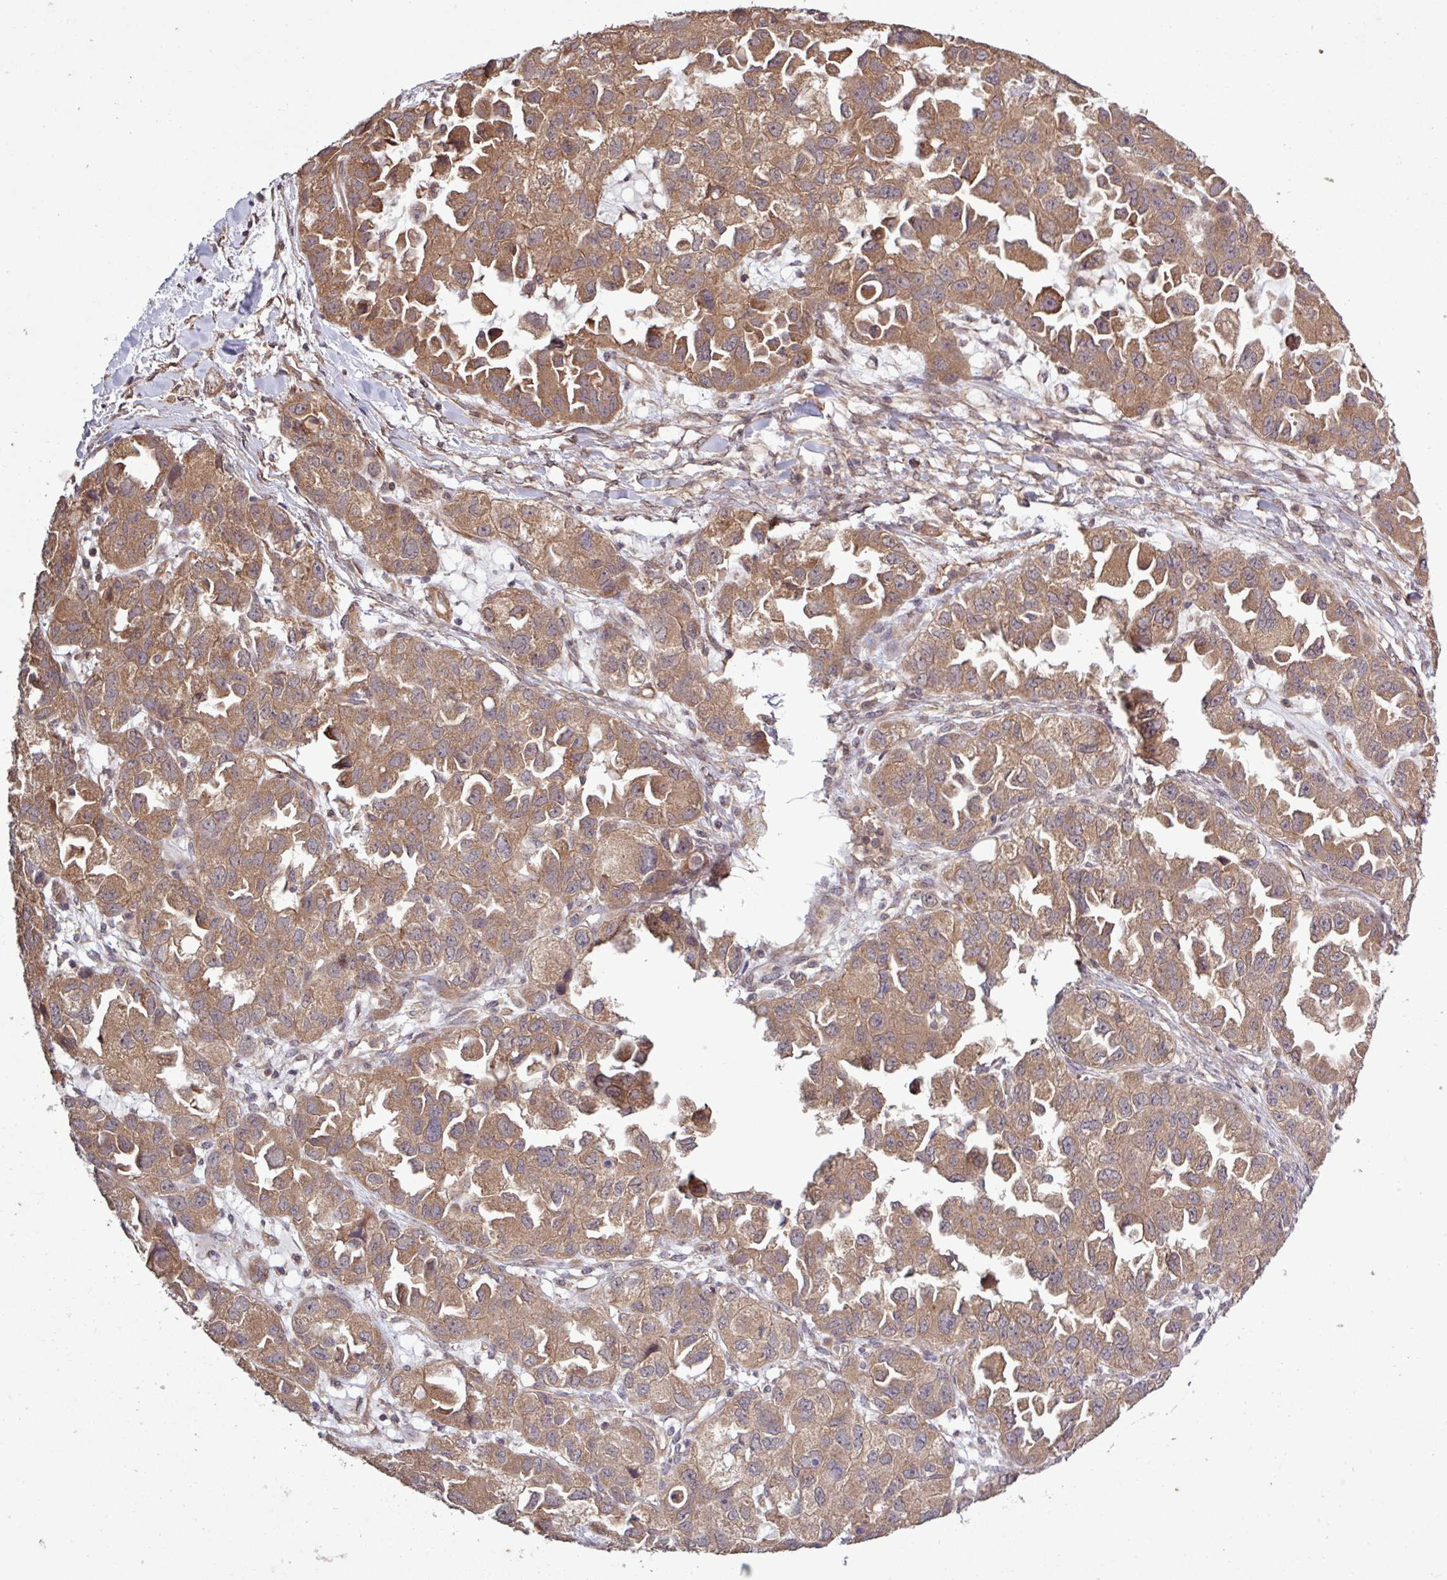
{"staining": {"intensity": "moderate", "quantity": ">75%", "location": "cytoplasmic/membranous"}, "tissue": "ovarian cancer", "cell_type": "Tumor cells", "image_type": "cancer", "snomed": [{"axis": "morphology", "description": "Cystadenocarcinoma, serous, NOS"}, {"axis": "topography", "description": "Ovary"}], "caption": "DAB immunohistochemical staining of human ovarian cancer reveals moderate cytoplasmic/membranous protein expression in about >75% of tumor cells.", "gene": "TRABD2A", "patient": {"sex": "female", "age": 84}}